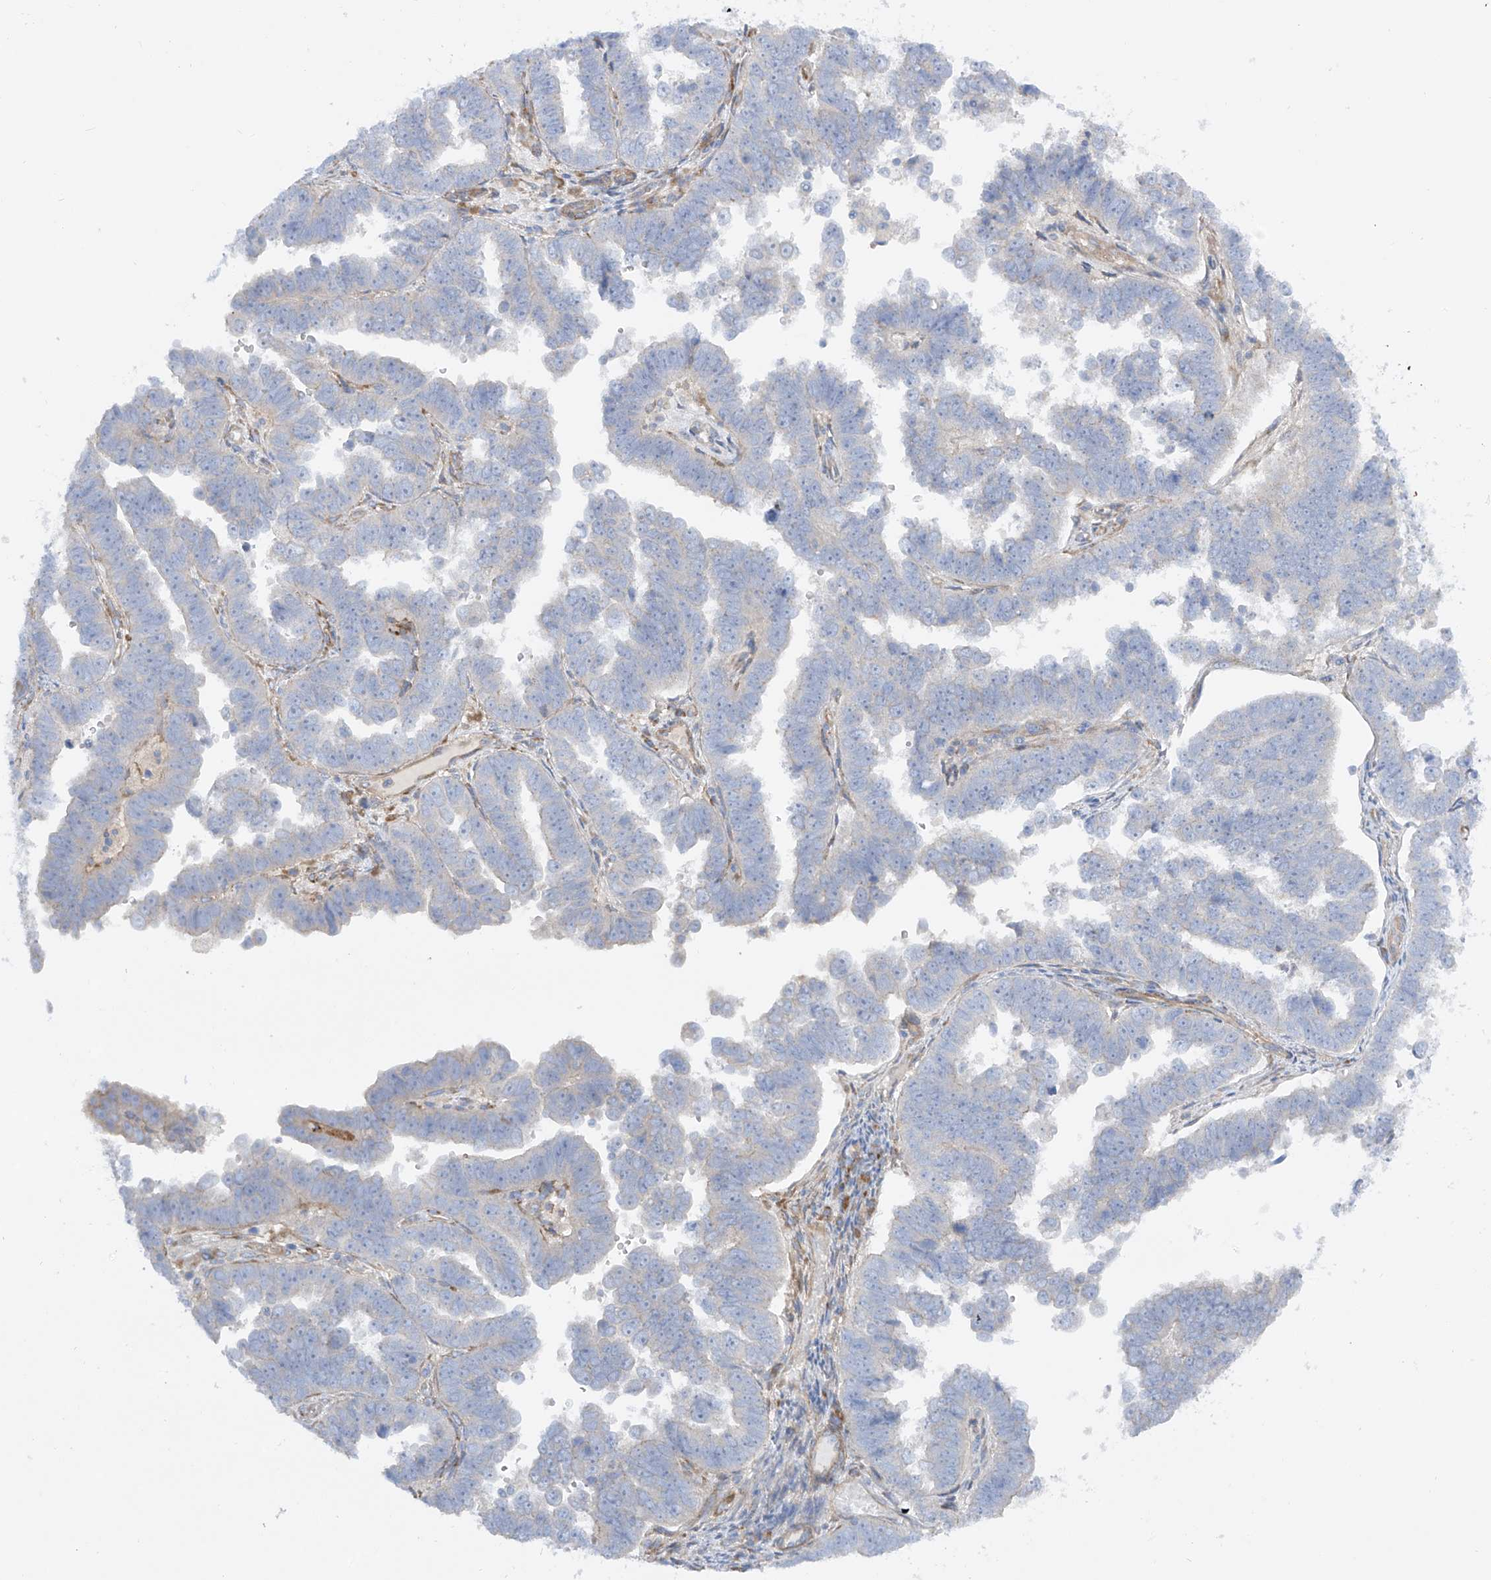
{"staining": {"intensity": "negative", "quantity": "none", "location": "none"}, "tissue": "endometrial cancer", "cell_type": "Tumor cells", "image_type": "cancer", "snomed": [{"axis": "morphology", "description": "Adenocarcinoma, NOS"}, {"axis": "topography", "description": "Endometrium"}], "caption": "Immunohistochemistry histopathology image of endometrial cancer (adenocarcinoma) stained for a protein (brown), which reveals no expression in tumor cells.", "gene": "LCA5", "patient": {"sex": "female", "age": 75}}